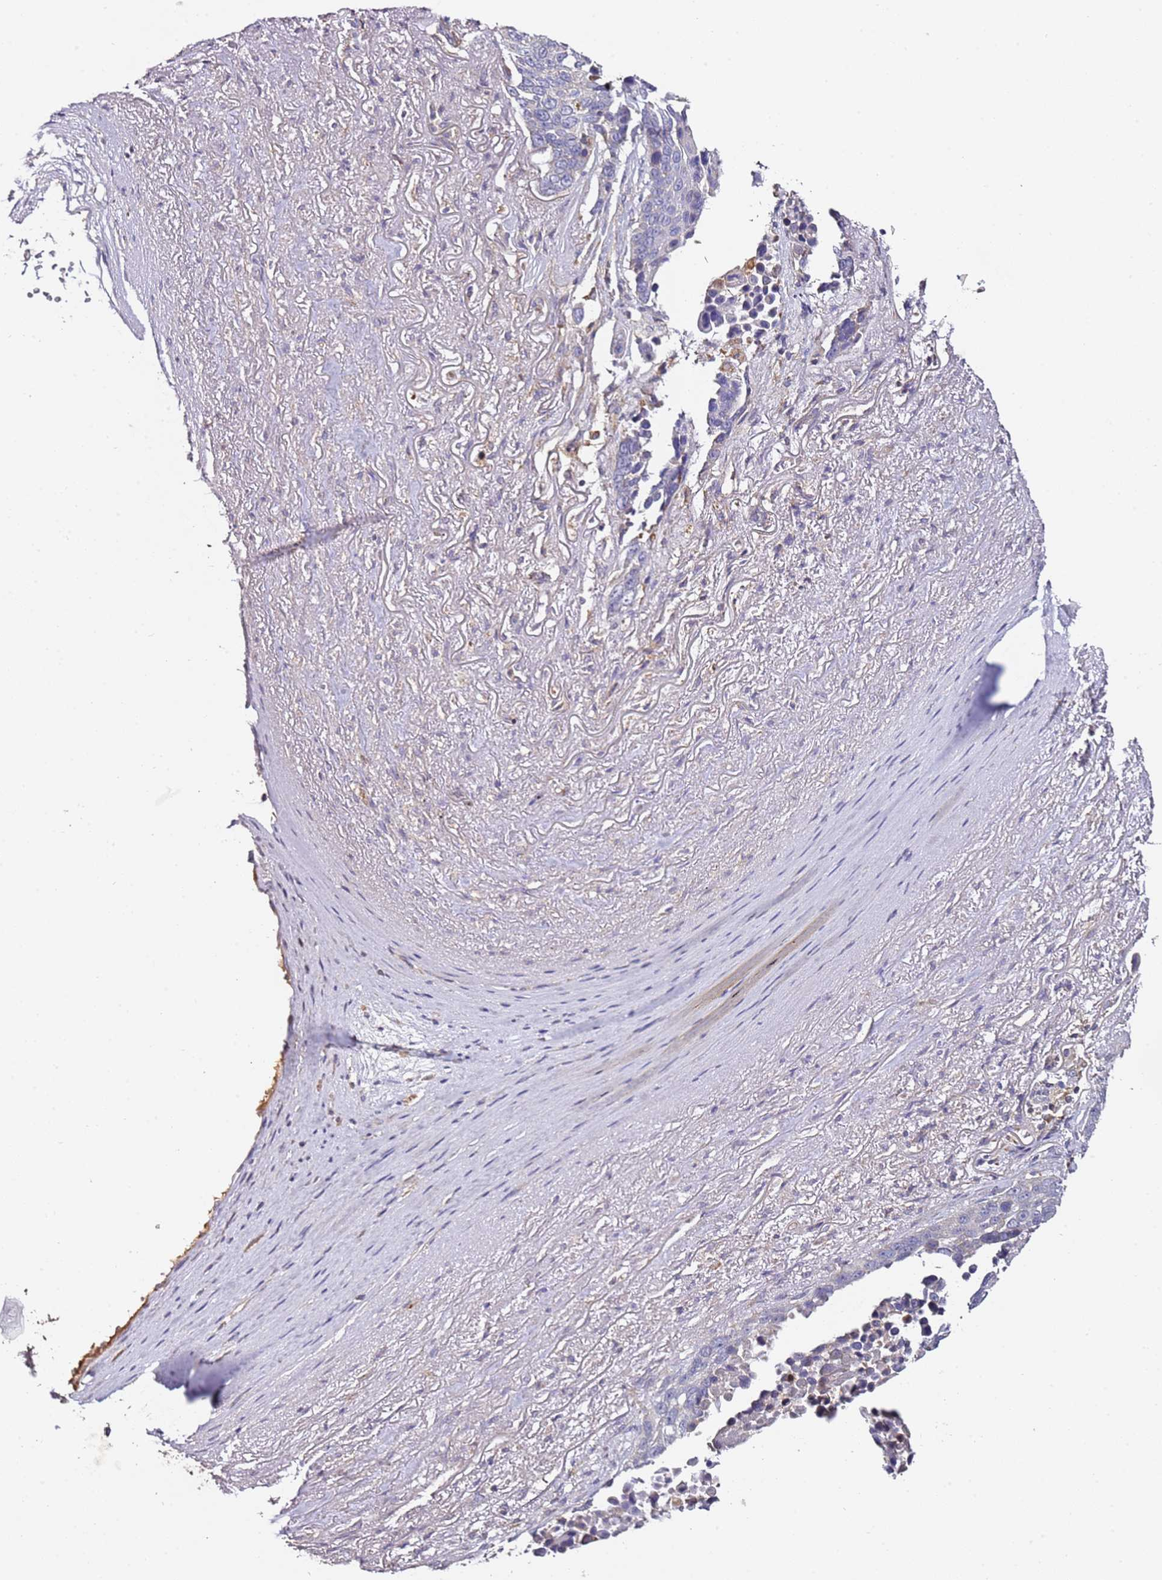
{"staining": {"intensity": "negative", "quantity": "none", "location": "none"}, "tissue": "lung cancer", "cell_type": "Tumor cells", "image_type": "cancer", "snomed": [{"axis": "morphology", "description": "Normal tissue, NOS"}, {"axis": "morphology", "description": "Squamous cell carcinoma, NOS"}, {"axis": "topography", "description": "Lymph node"}, {"axis": "topography", "description": "Lung"}], "caption": "This image is of lung cancer (squamous cell carcinoma) stained with IHC to label a protein in brown with the nuclei are counter-stained blue. There is no expression in tumor cells.", "gene": "OR2B11", "patient": {"sex": "male", "age": 66}}